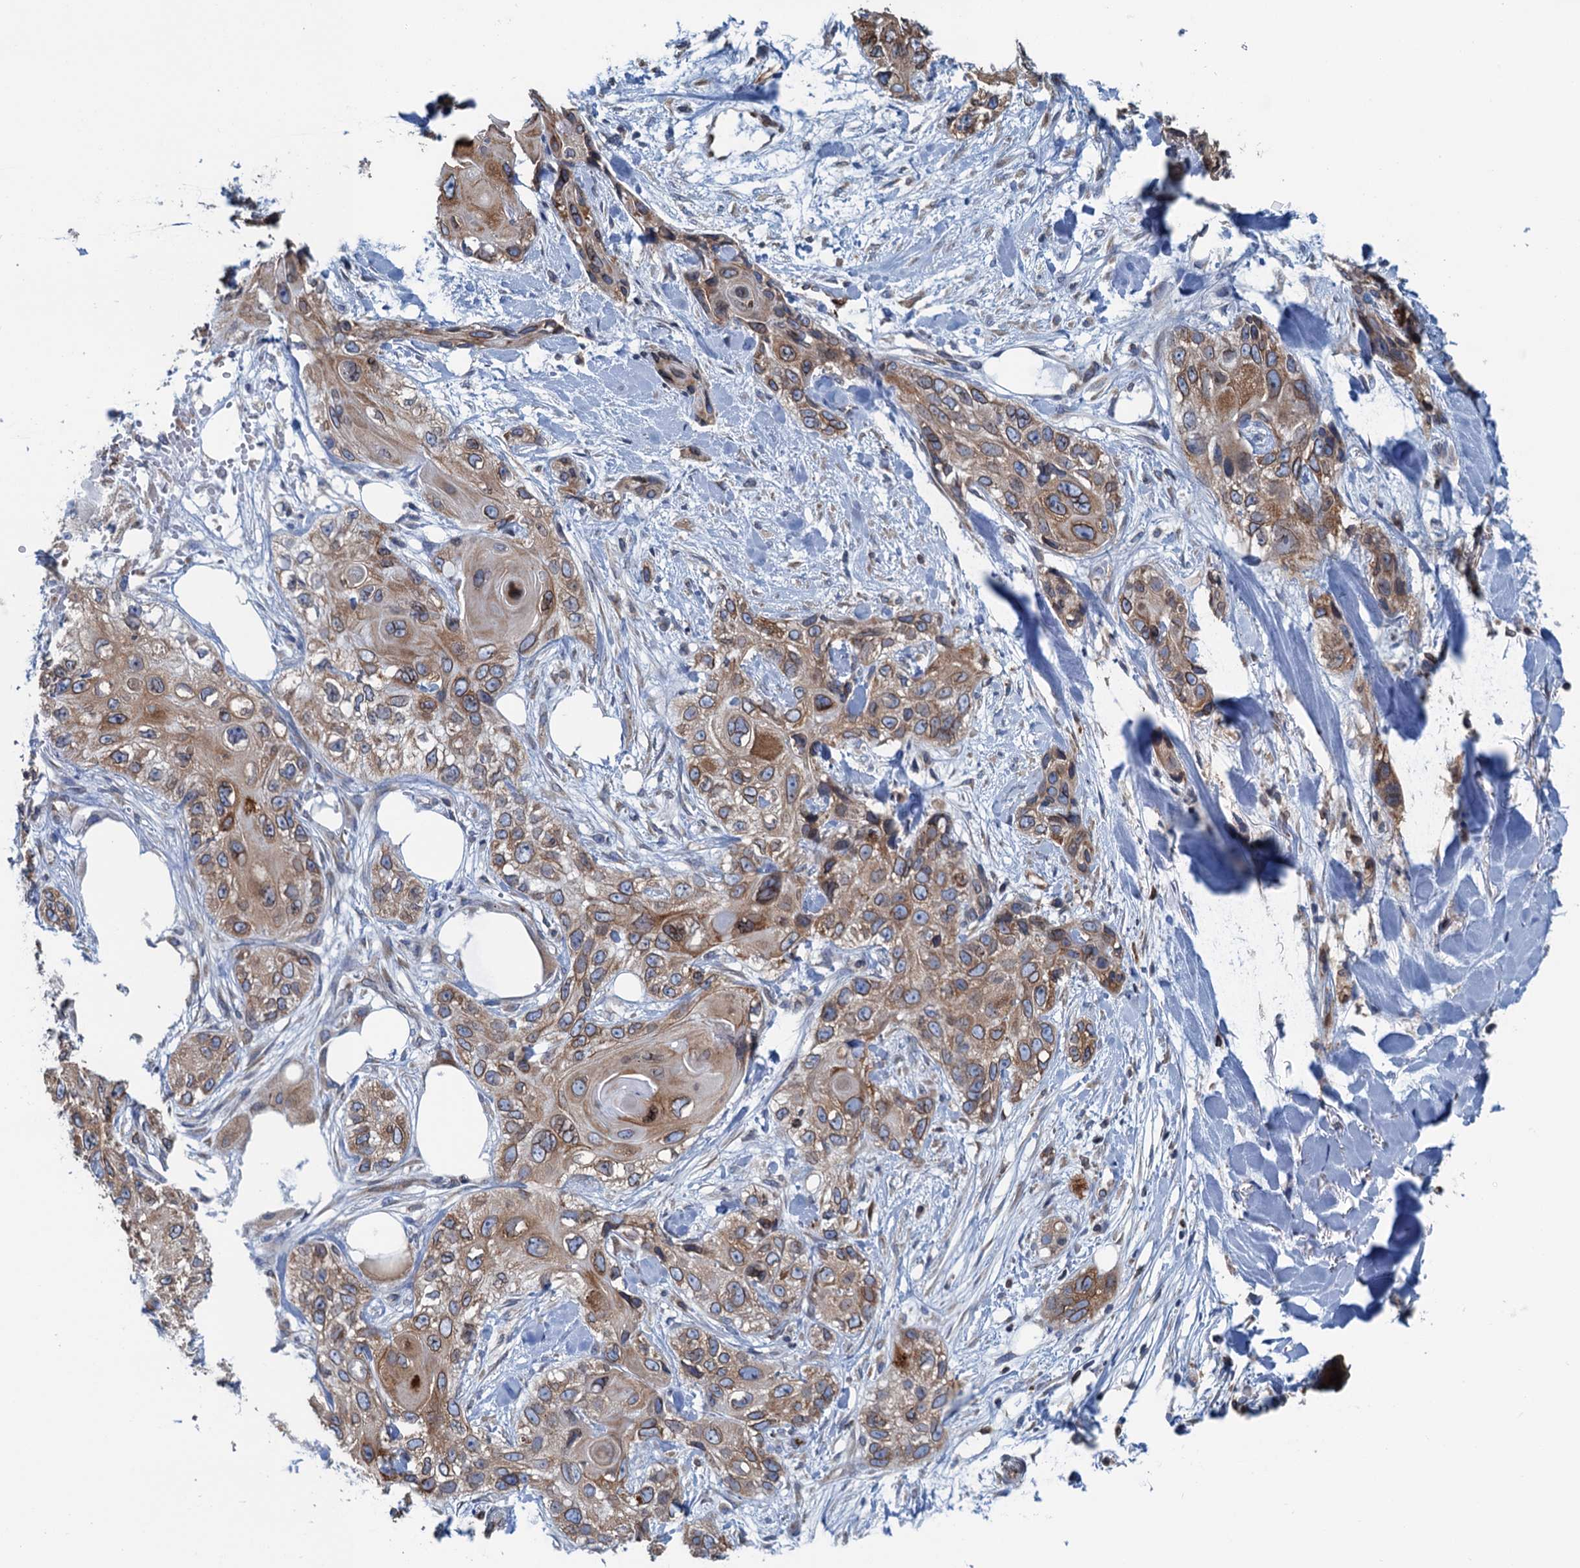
{"staining": {"intensity": "moderate", "quantity": ">75%", "location": "cytoplasmic/membranous"}, "tissue": "skin cancer", "cell_type": "Tumor cells", "image_type": "cancer", "snomed": [{"axis": "morphology", "description": "Normal tissue, NOS"}, {"axis": "morphology", "description": "Squamous cell carcinoma, NOS"}, {"axis": "topography", "description": "Skin"}], "caption": "IHC (DAB (3,3'-diaminobenzidine)) staining of human skin cancer (squamous cell carcinoma) demonstrates moderate cytoplasmic/membranous protein expression in about >75% of tumor cells. (Stains: DAB (3,3'-diaminobenzidine) in brown, nuclei in blue, Microscopy: brightfield microscopy at high magnification).", "gene": "TMEM205", "patient": {"sex": "male", "age": 72}}